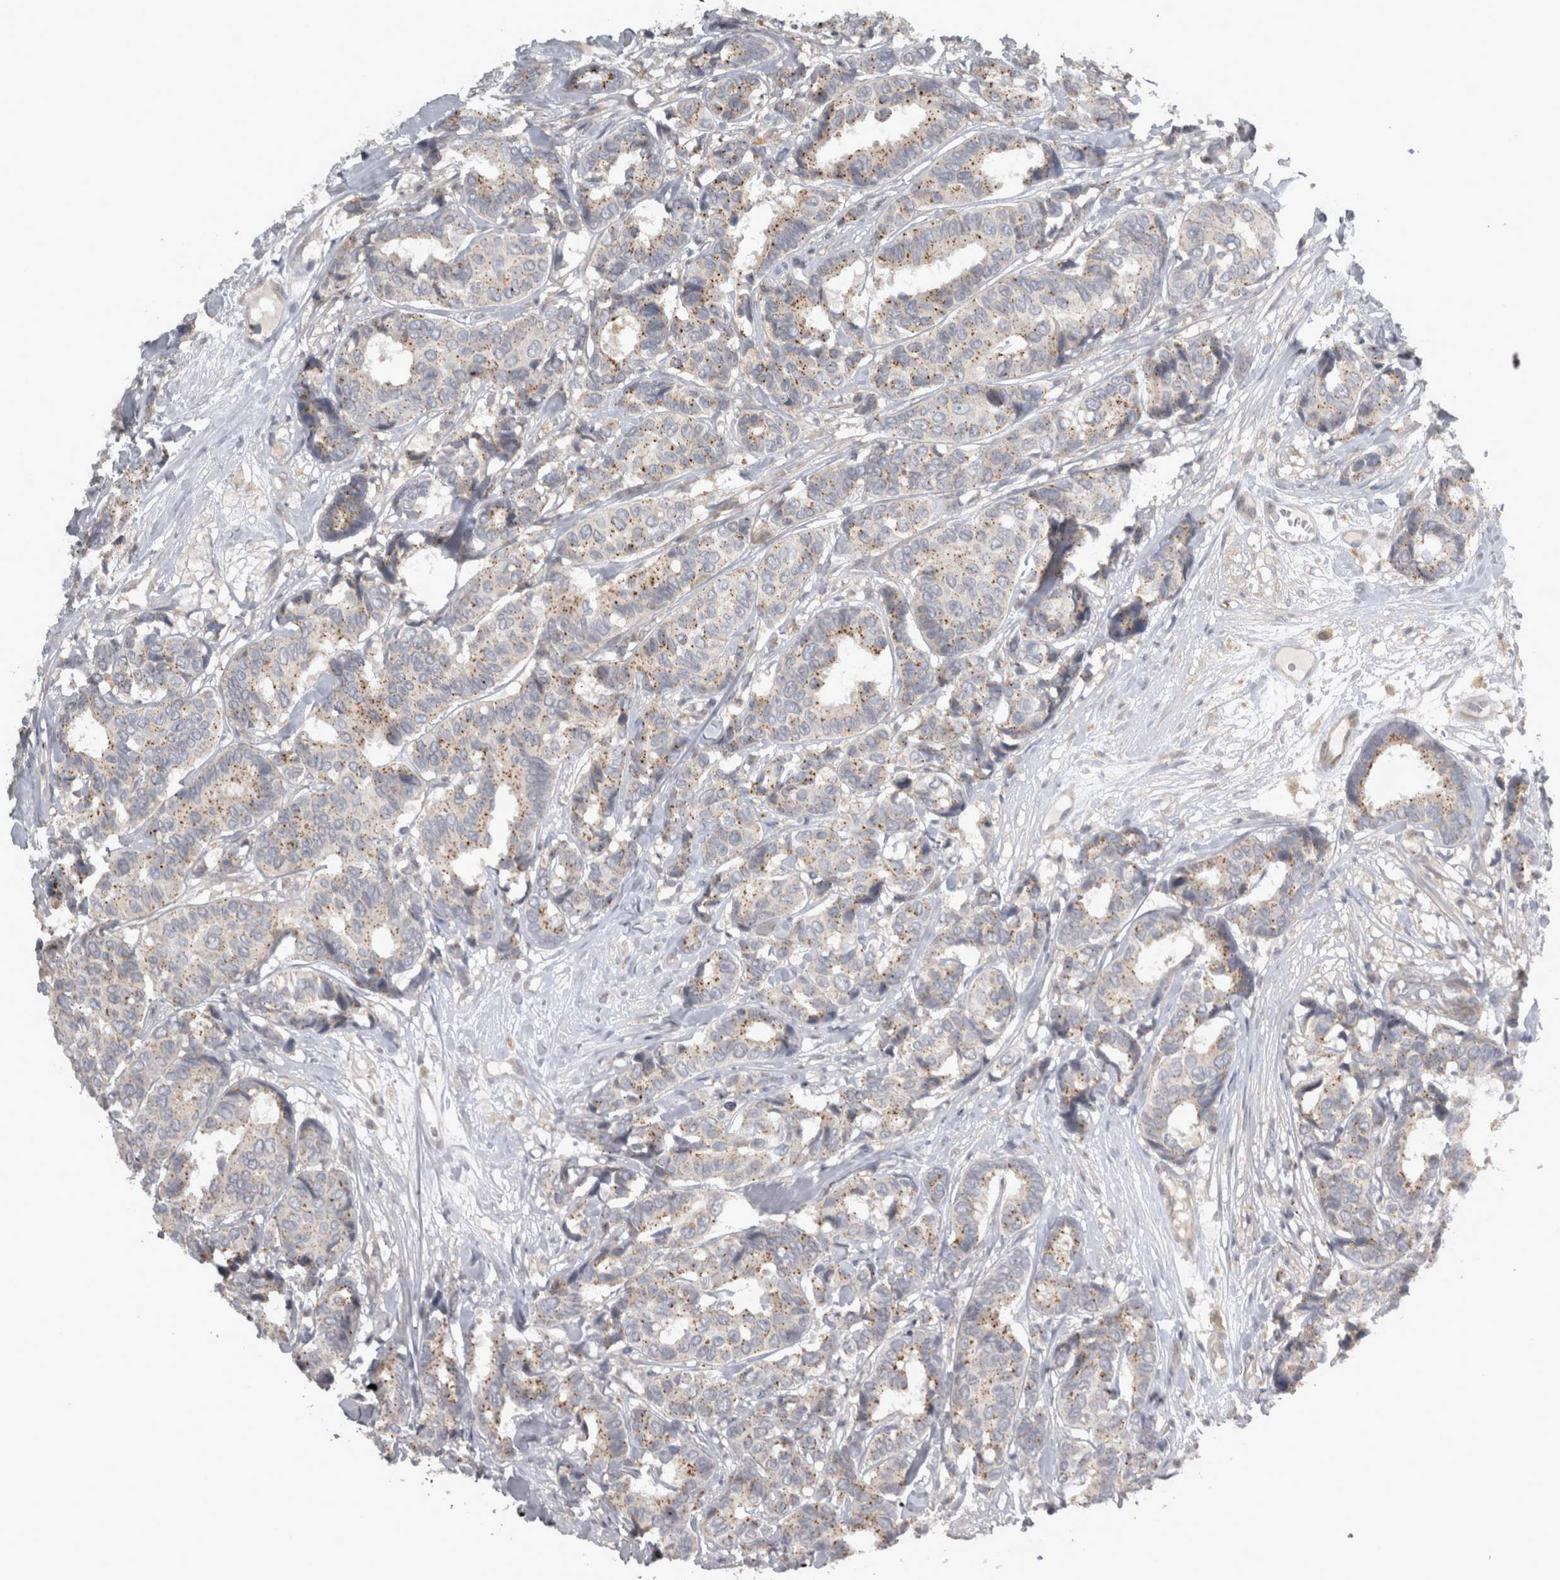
{"staining": {"intensity": "moderate", "quantity": "25%-75%", "location": "cytoplasmic/membranous"}, "tissue": "breast cancer", "cell_type": "Tumor cells", "image_type": "cancer", "snomed": [{"axis": "morphology", "description": "Duct carcinoma"}, {"axis": "topography", "description": "Breast"}], "caption": "The photomicrograph demonstrates a brown stain indicating the presence of a protein in the cytoplasmic/membranous of tumor cells in breast cancer.", "gene": "SLCO5A1", "patient": {"sex": "female", "age": 87}}